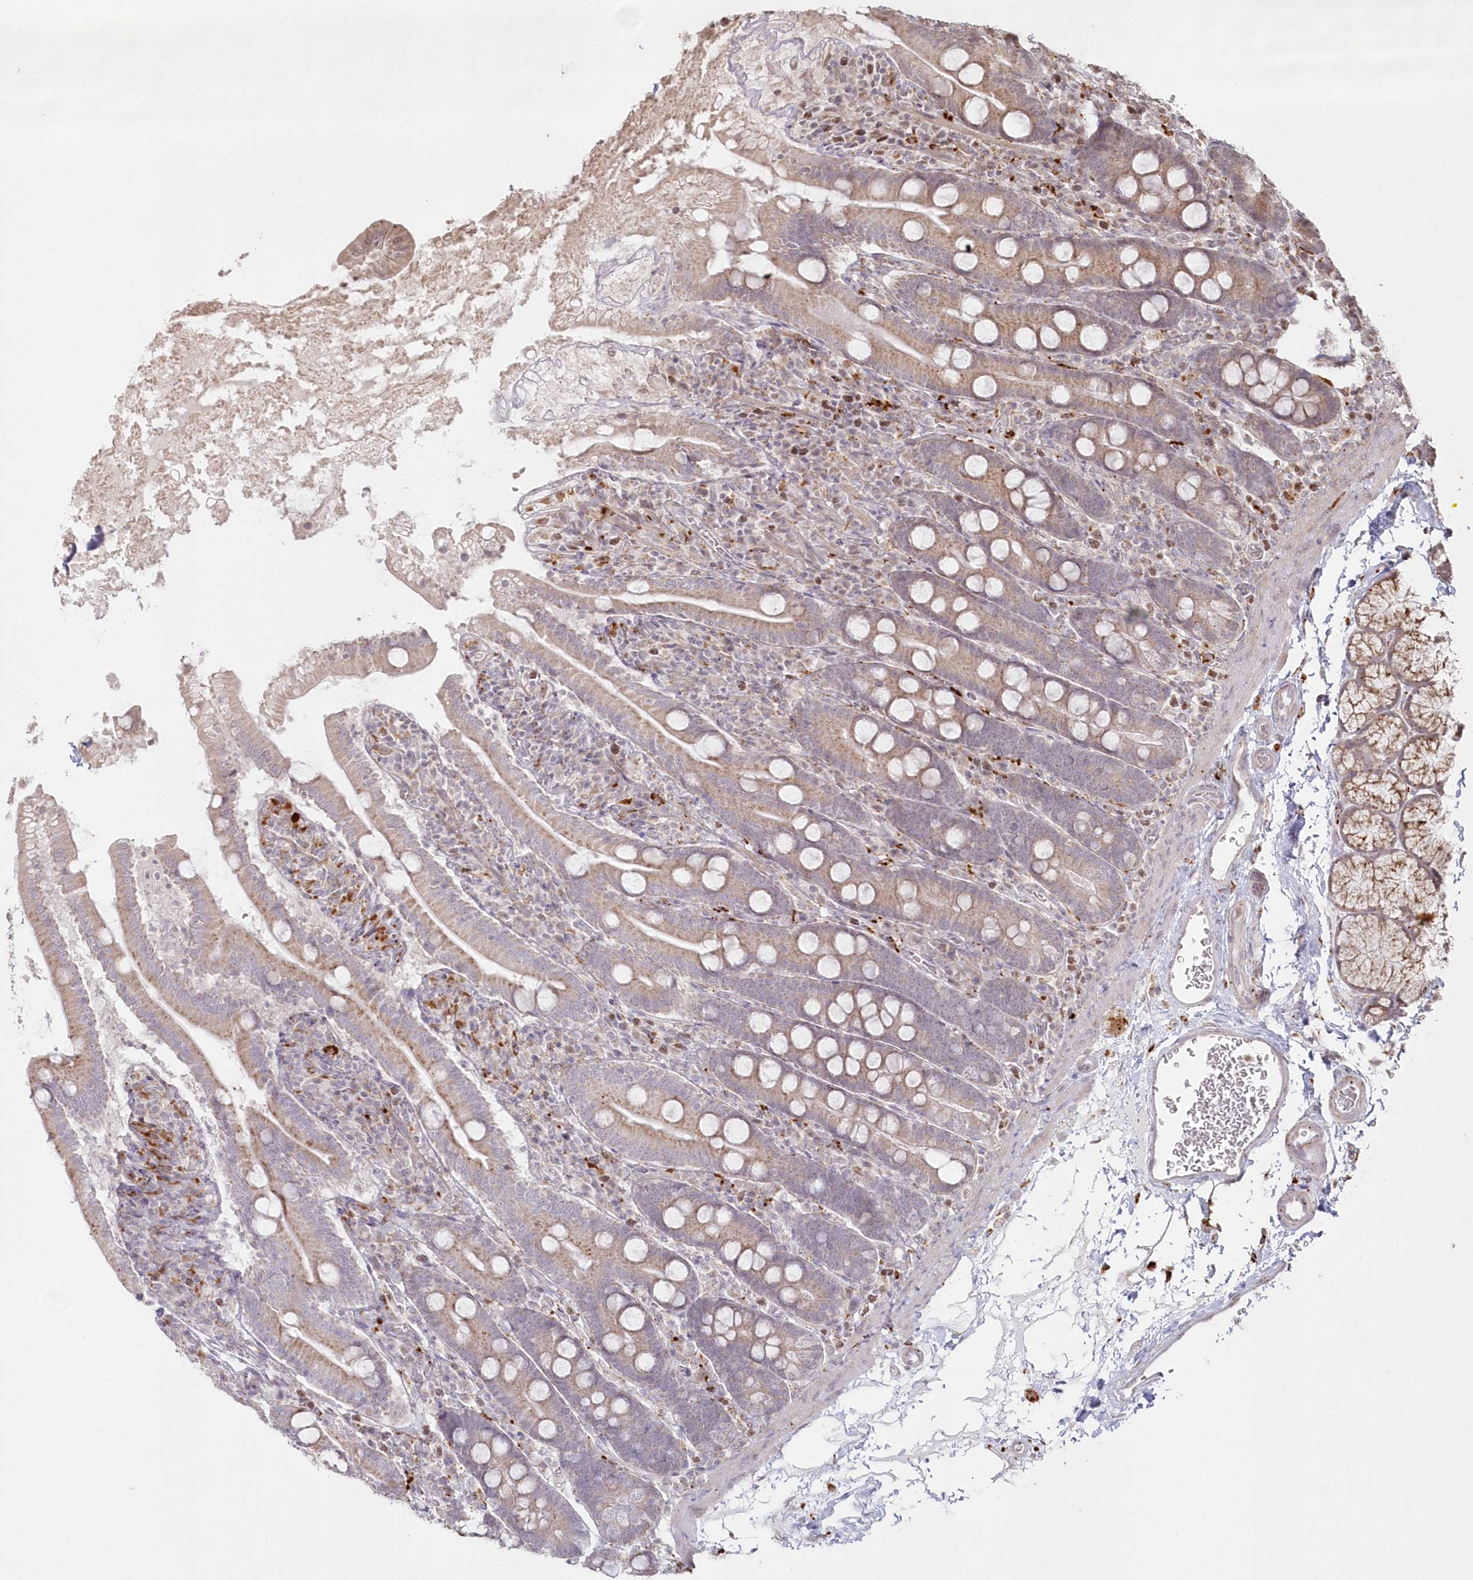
{"staining": {"intensity": "moderate", "quantity": "25%-75%", "location": "cytoplasmic/membranous"}, "tissue": "duodenum", "cell_type": "Glandular cells", "image_type": "normal", "snomed": [{"axis": "morphology", "description": "Normal tissue, NOS"}, {"axis": "topography", "description": "Duodenum"}], "caption": "IHC staining of normal duodenum, which reveals medium levels of moderate cytoplasmic/membranous staining in approximately 25%-75% of glandular cells indicating moderate cytoplasmic/membranous protein expression. The staining was performed using DAB (3,3'-diaminobenzidine) (brown) for protein detection and nuclei were counterstained in hematoxylin (blue).", "gene": "ARSB", "patient": {"sex": "male", "age": 35}}